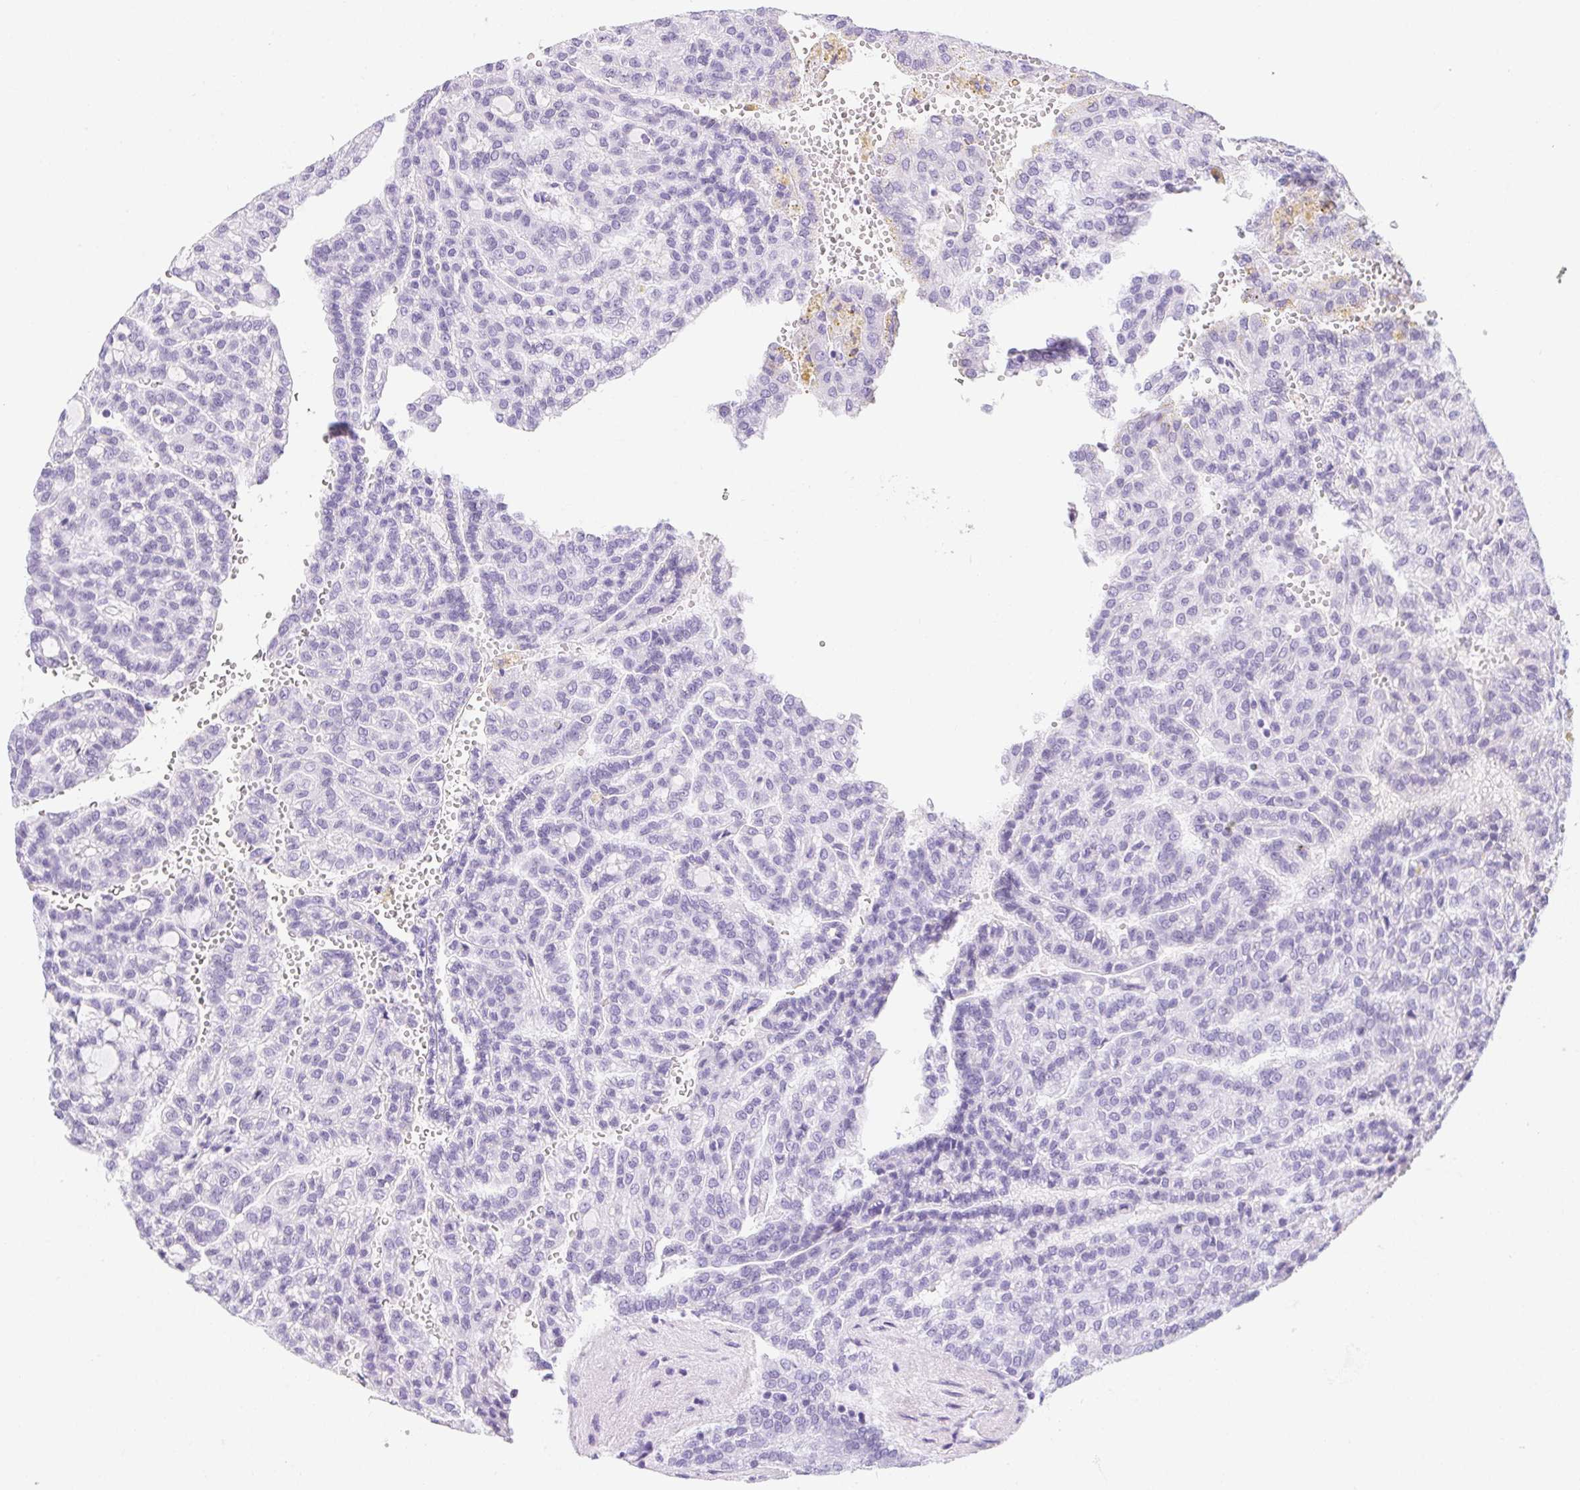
{"staining": {"intensity": "negative", "quantity": "none", "location": "none"}, "tissue": "renal cancer", "cell_type": "Tumor cells", "image_type": "cancer", "snomed": [{"axis": "morphology", "description": "Adenocarcinoma, NOS"}, {"axis": "topography", "description": "Kidney"}], "caption": "This is an IHC micrograph of renal cancer. There is no staining in tumor cells.", "gene": "PRKAA1", "patient": {"sex": "male", "age": 63}}